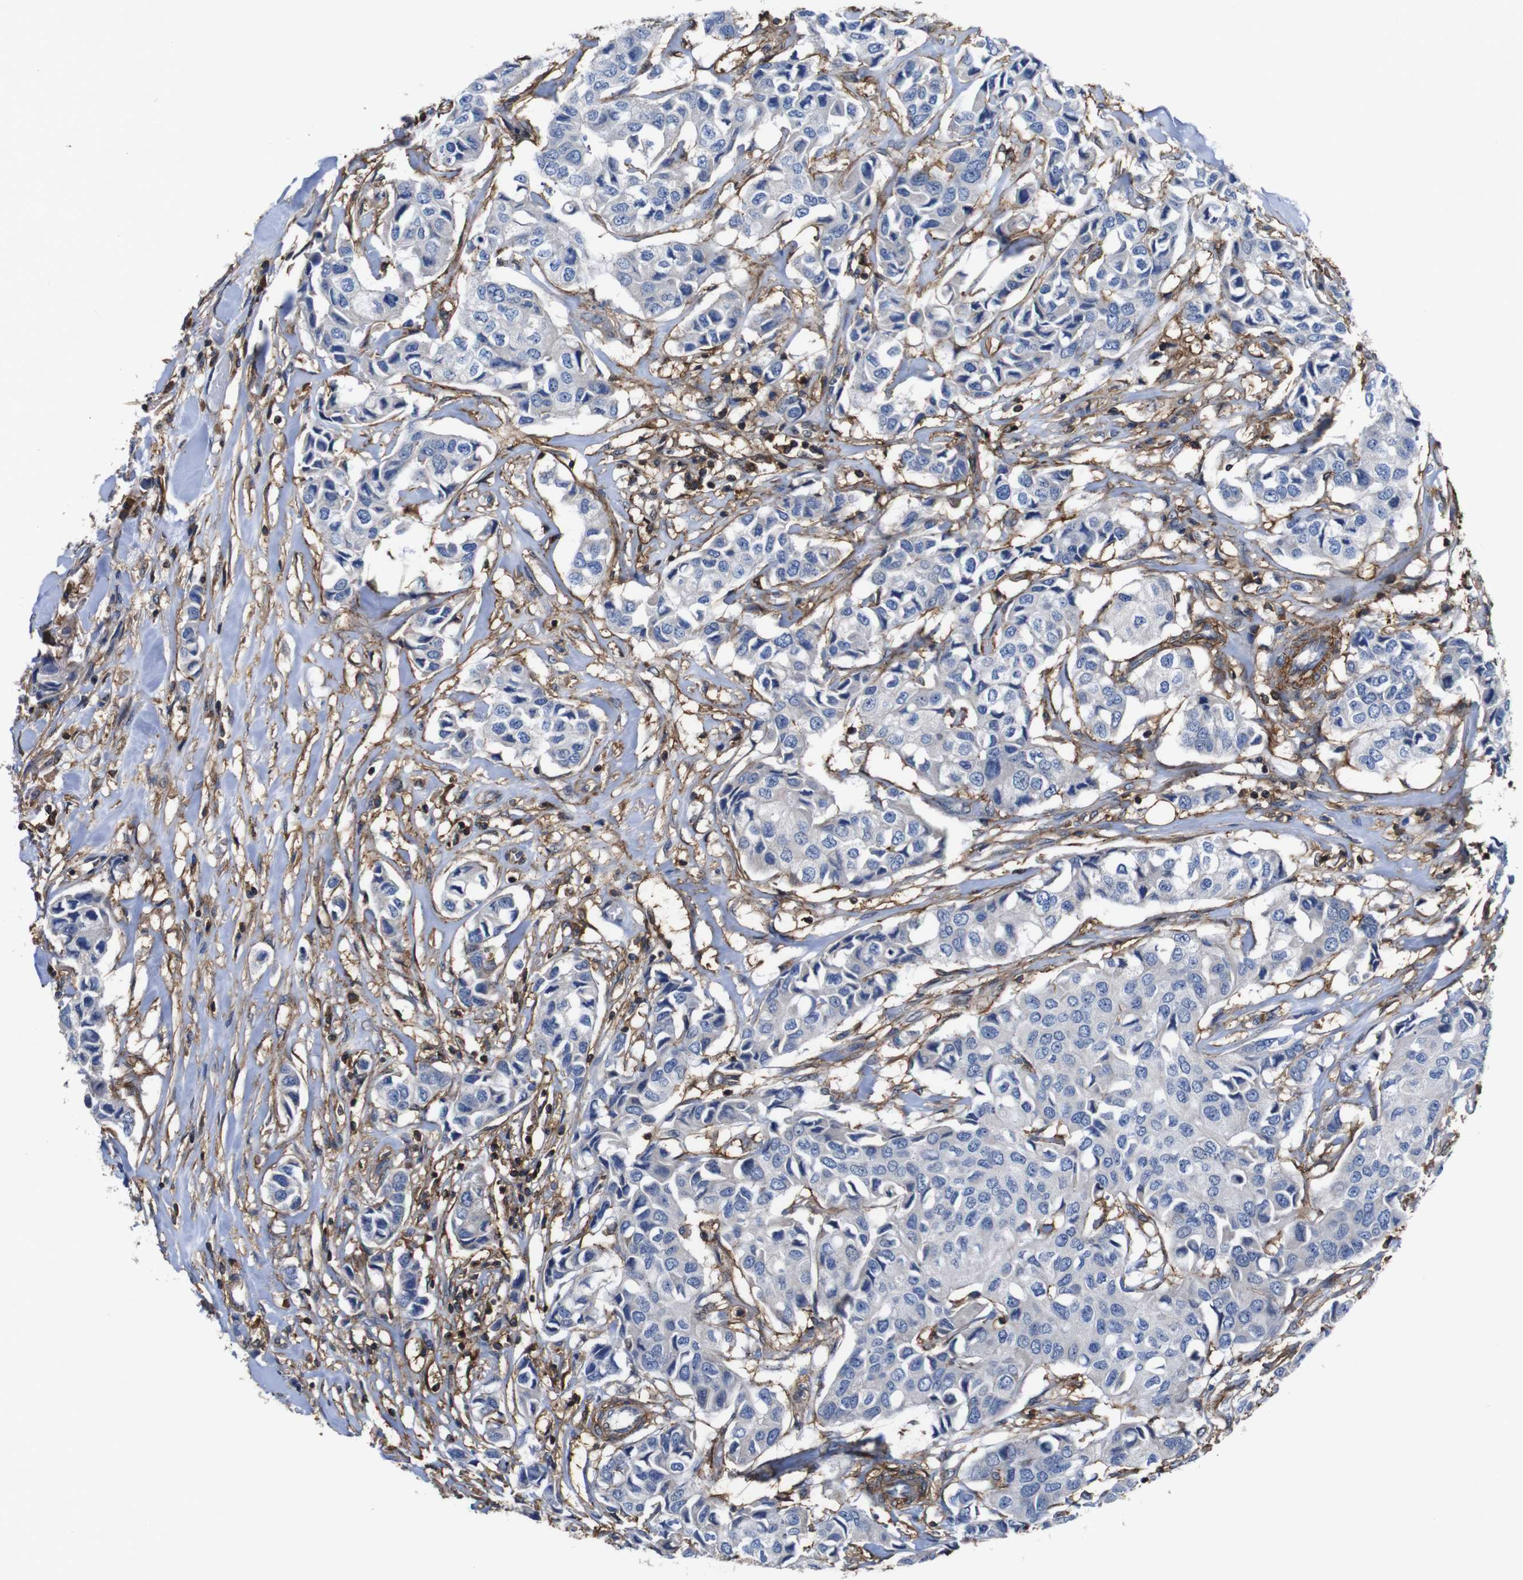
{"staining": {"intensity": "negative", "quantity": "none", "location": "none"}, "tissue": "breast cancer", "cell_type": "Tumor cells", "image_type": "cancer", "snomed": [{"axis": "morphology", "description": "Duct carcinoma"}, {"axis": "topography", "description": "Breast"}], "caption": "A histopathology image of human breast infiltrating ductal carcinoma is negative for staining in tumor cells.", "gene": "PI4KA", "patient": {"sex": "female", "age": 80}}